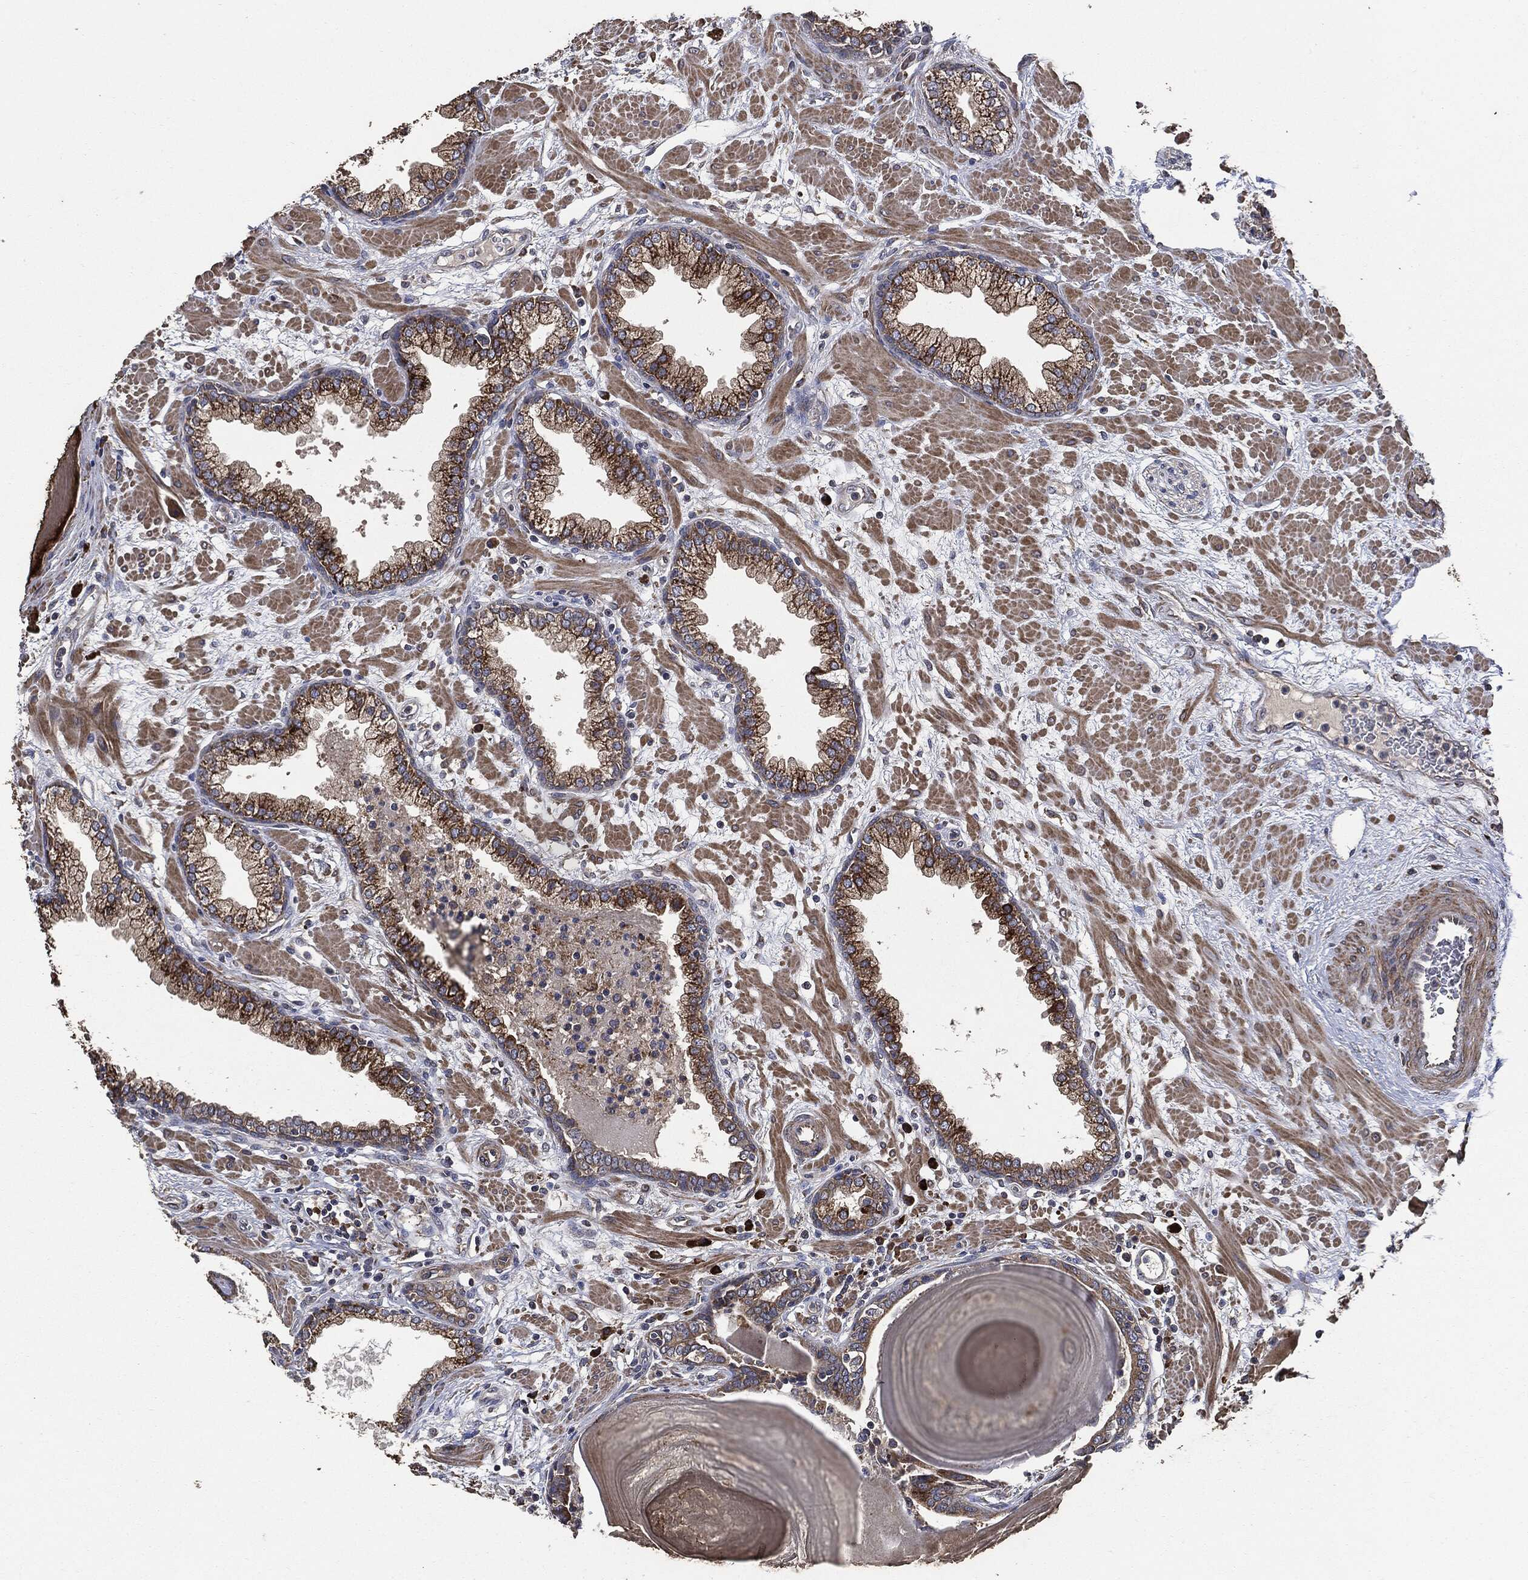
{"staining": {"intensity": "strong", "quantity": "25%-75%", "location": "cytoplasmic/membranous"}, "tissue": "prostate", "cell_type": "Glandular cells", "image_type": "normal", "snomed": [{"axis": "morphology", "description": "Normal tissue, NOS"}, {"axis": "topography", "description": "Prostate"}], "caption": "Immunohistochemistry (IHC) (DAB (3,3'-diaminobenzidine)) staining of normal prostate demonstrates strong cytoplasmic/membranous protein expression in about 25%-75% of glandular cells.", "gene": "STK3", "patient": {"sex": "male", "age": 63}}